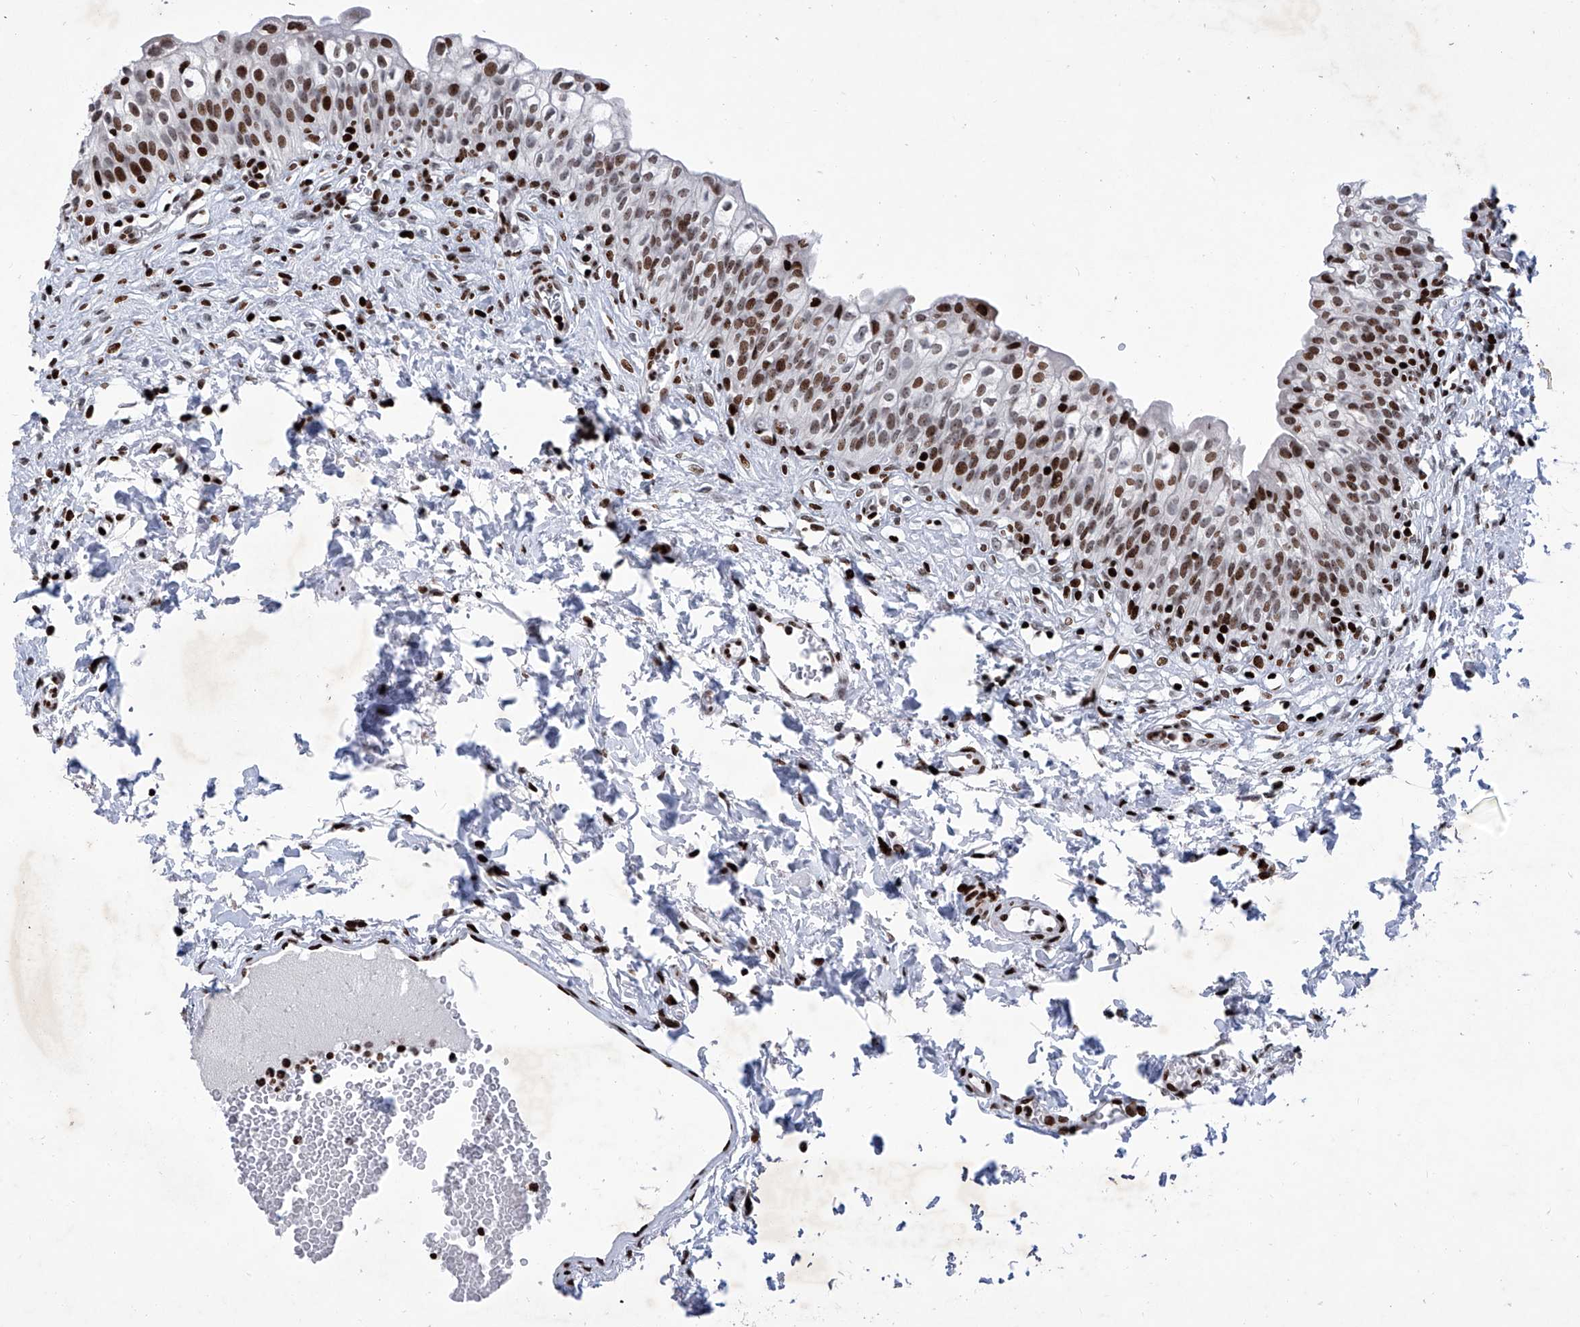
{"staining": {"intensity": "moderate", "quantity": ">75%", "location": "nuclear"}, "tissue": "urinary bladder", "cell_type": "Urothelial cells", "image_type": "normal", "snomed": [{"axis": "morphology", "description": "Normal tissue, NOS"}, {"axis": "topography", "description": "Urinary bladder"}], "caption": "This photomicrograph displays immunohistochemistry staining of unremarkable urinary bladder, with medium moderate nuclear positivity in about >75% of urothelial cells.", "gene": "HEY2", "patient": {"sex": "male", "age": 55}}